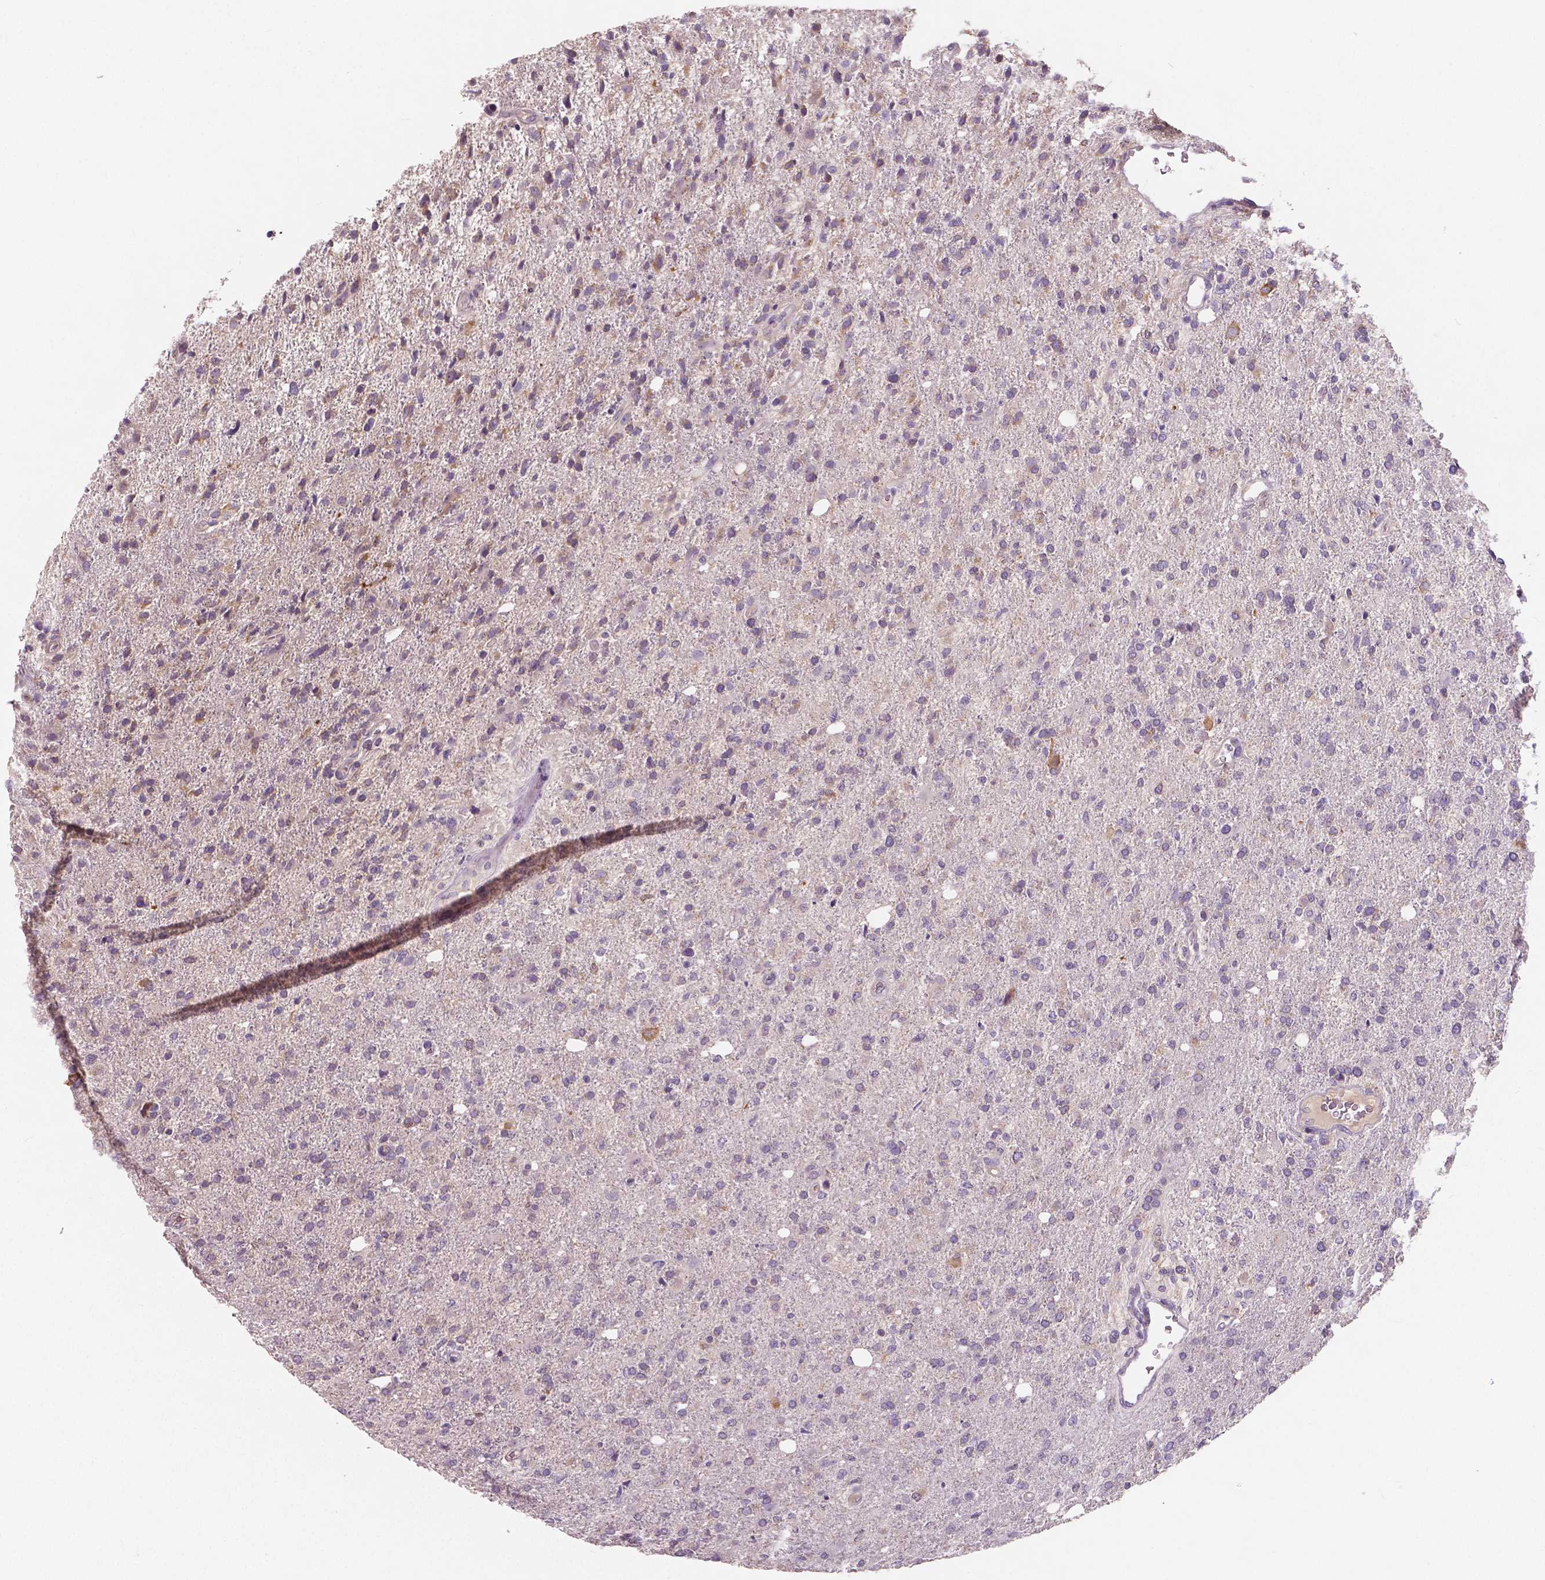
{"staining": {"intensity": "negative", "quantity": "none", "location": "none"}, "tissue": "glioma", "cell_type": "Tumor cells", "image_type": "cancer", "snomed": [{"axis": "morphology", "description": "Glioma, malignant, High grade"}, {"axis": "topography", "description": "Cerebral cortex"}], "caption": "Tumor cells show no significant positivity in glioma.", "gene": "LSM14B", "patient": {"sex": "male", "age": 70}}